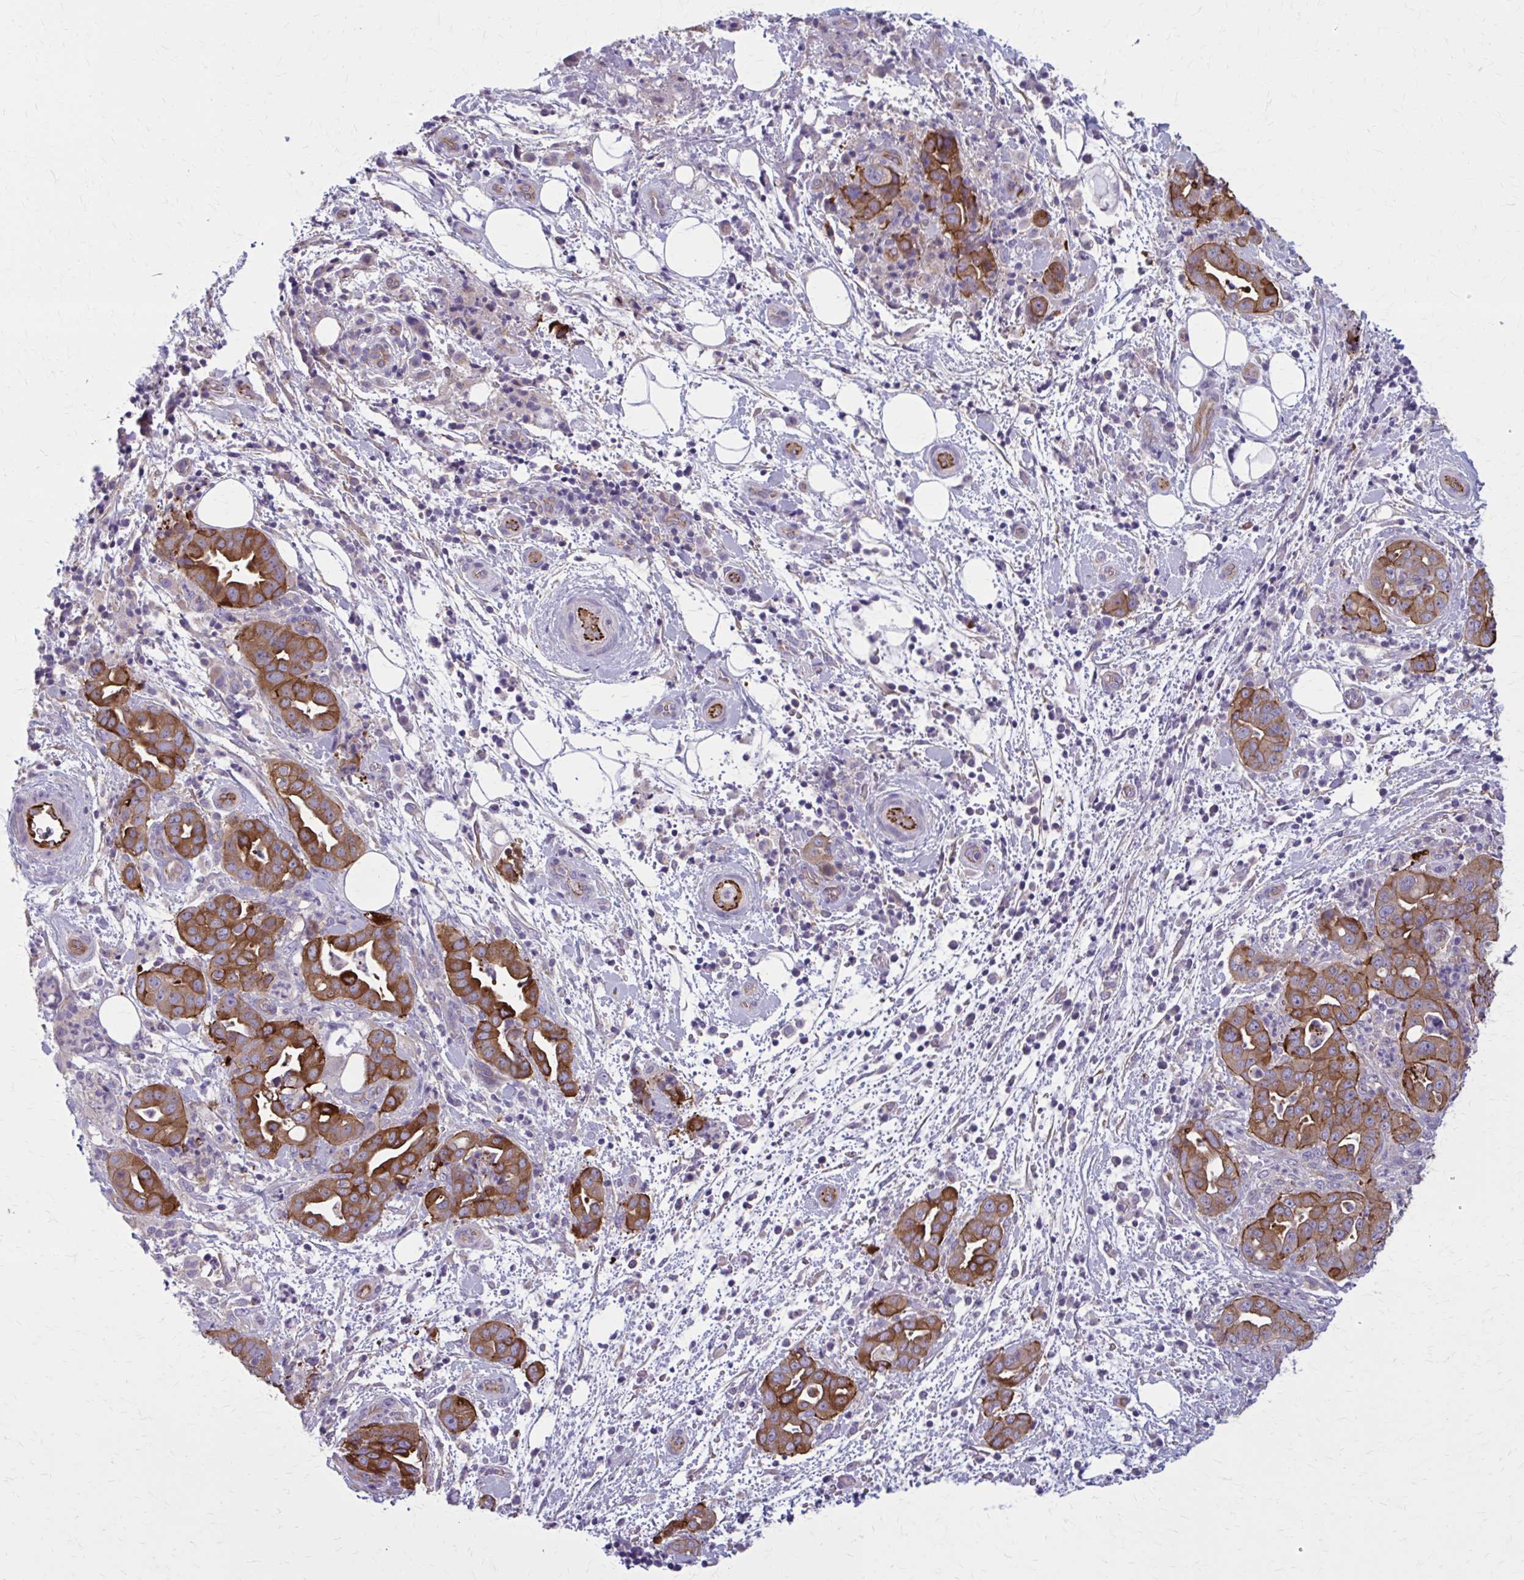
{"staining": {"intensity": "strong", "quantity": ">75%", "location": "cytoplasmic/membranous"}, "tissue": "pancreatic cancer", "cell_type": "Tumor cells", "image_type": "cancer", "snomed": [{"axis": "morphology", "description": "Normal tissue, NOS"}, {"axis": "morphology", "description": "Adenocarcinoma, NOS"}, {"axis": "topography", "description": "Lymph node"}, {"axis": "topography", "description": "Pancreas"}], "caption": "Immunohistochemistry (IHC) of adenocarcinoma (pancreatic) reveals high levels of strong cytoplasmic/membranous expression in about >75% of tumor cells.", "gene": "ZDHHC7", "patient": {"sex": "female", "age": 67}}